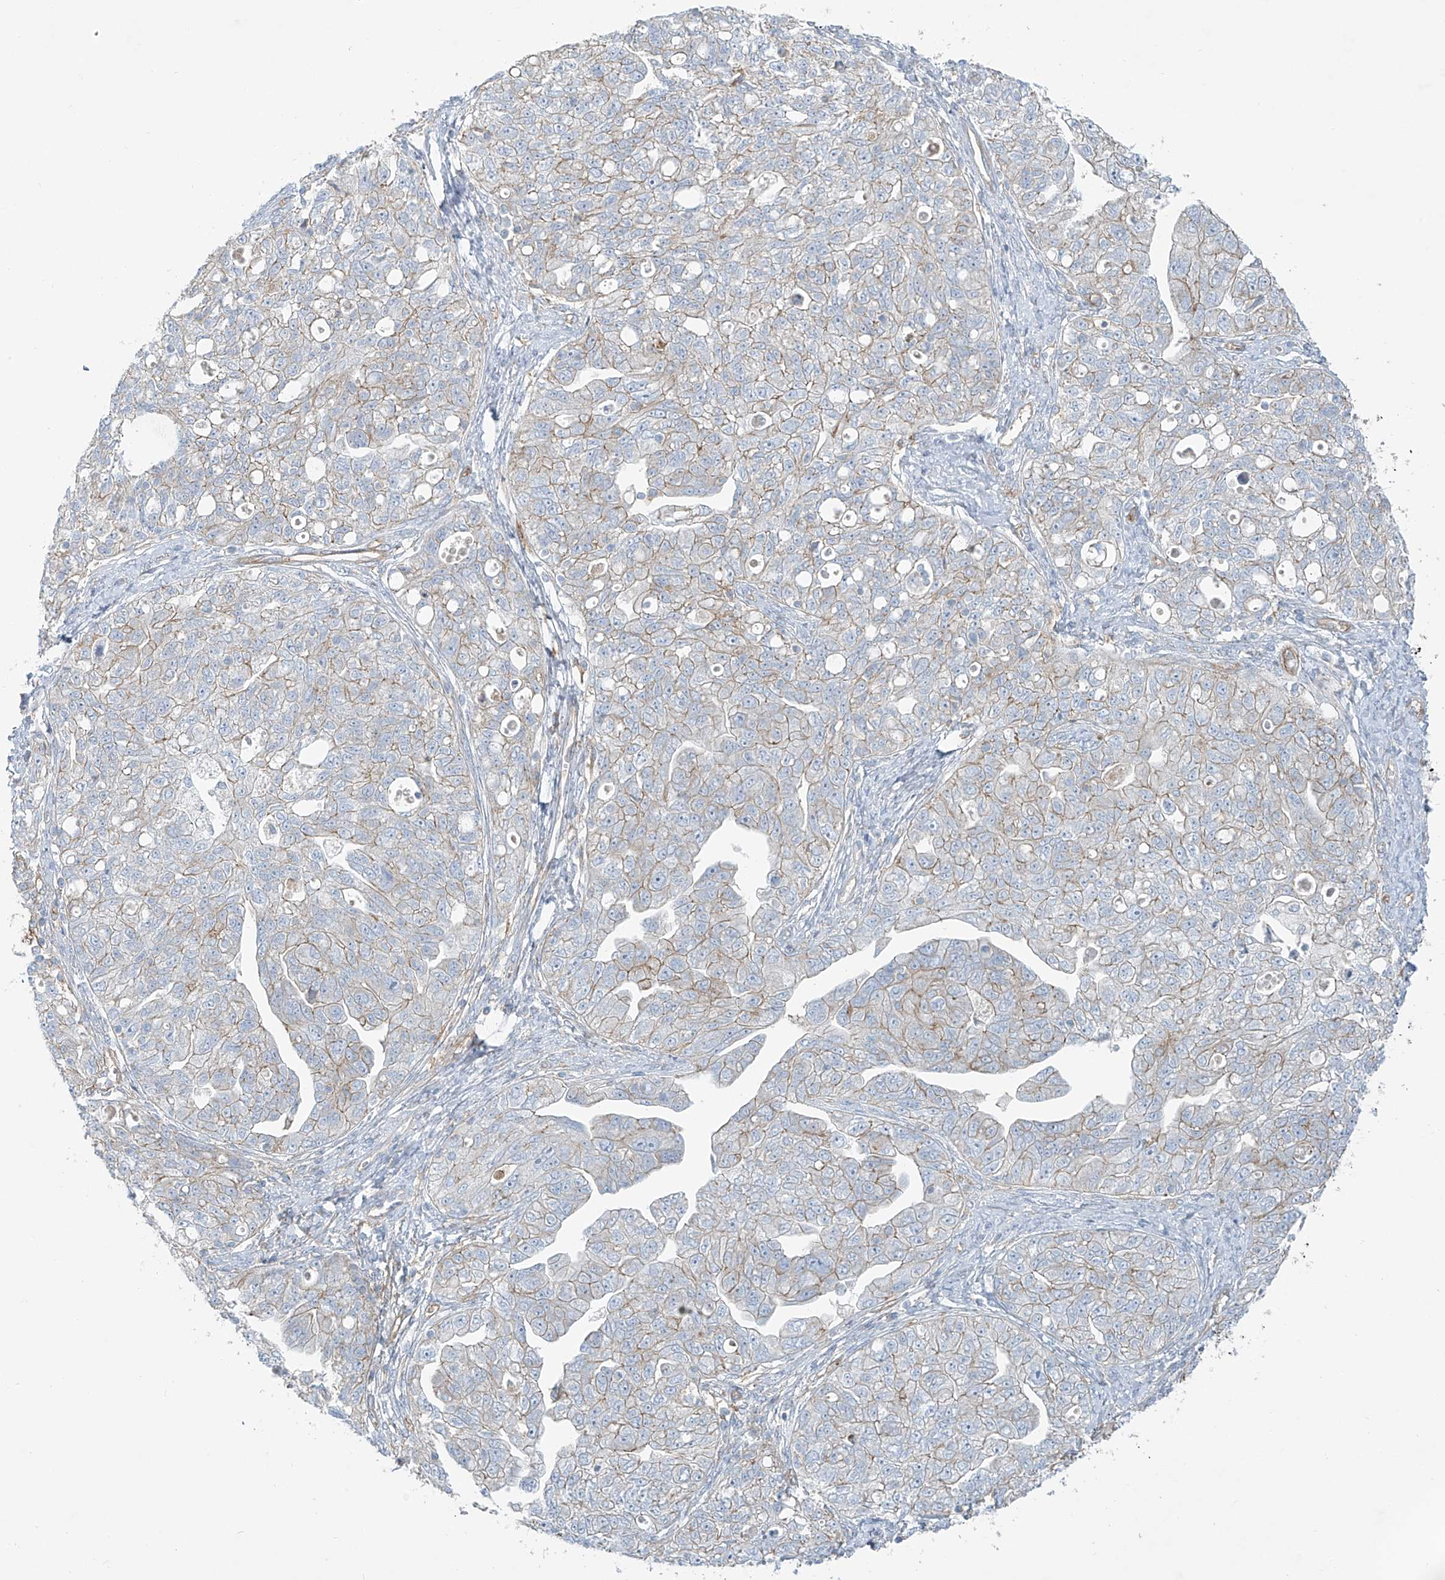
{"staining": {"intensity": "weak", "quantity": "25%-75%", "location": "cytoplasmic/membranous"}, "tissue": "ovarian cancer", "cell_type": "Tumor cells", "image_type": "cancer", "snomed": [{"axis": "morphology", "description": "Carcinoma, NOS"}, {"axis": "morphology", "description": "Cystadenocarcinoma, serous, NOS"}, {"axis": "topography", "description": "Ovary"}], "caption": "A micrograph of human ovarian cancer (carcinoma) stained for a protein displays weak cytoplasmic/membranous brown staining in tumor cells.", "gene": "VAMP5", "patient": {"sex": "female", "age": 69}}